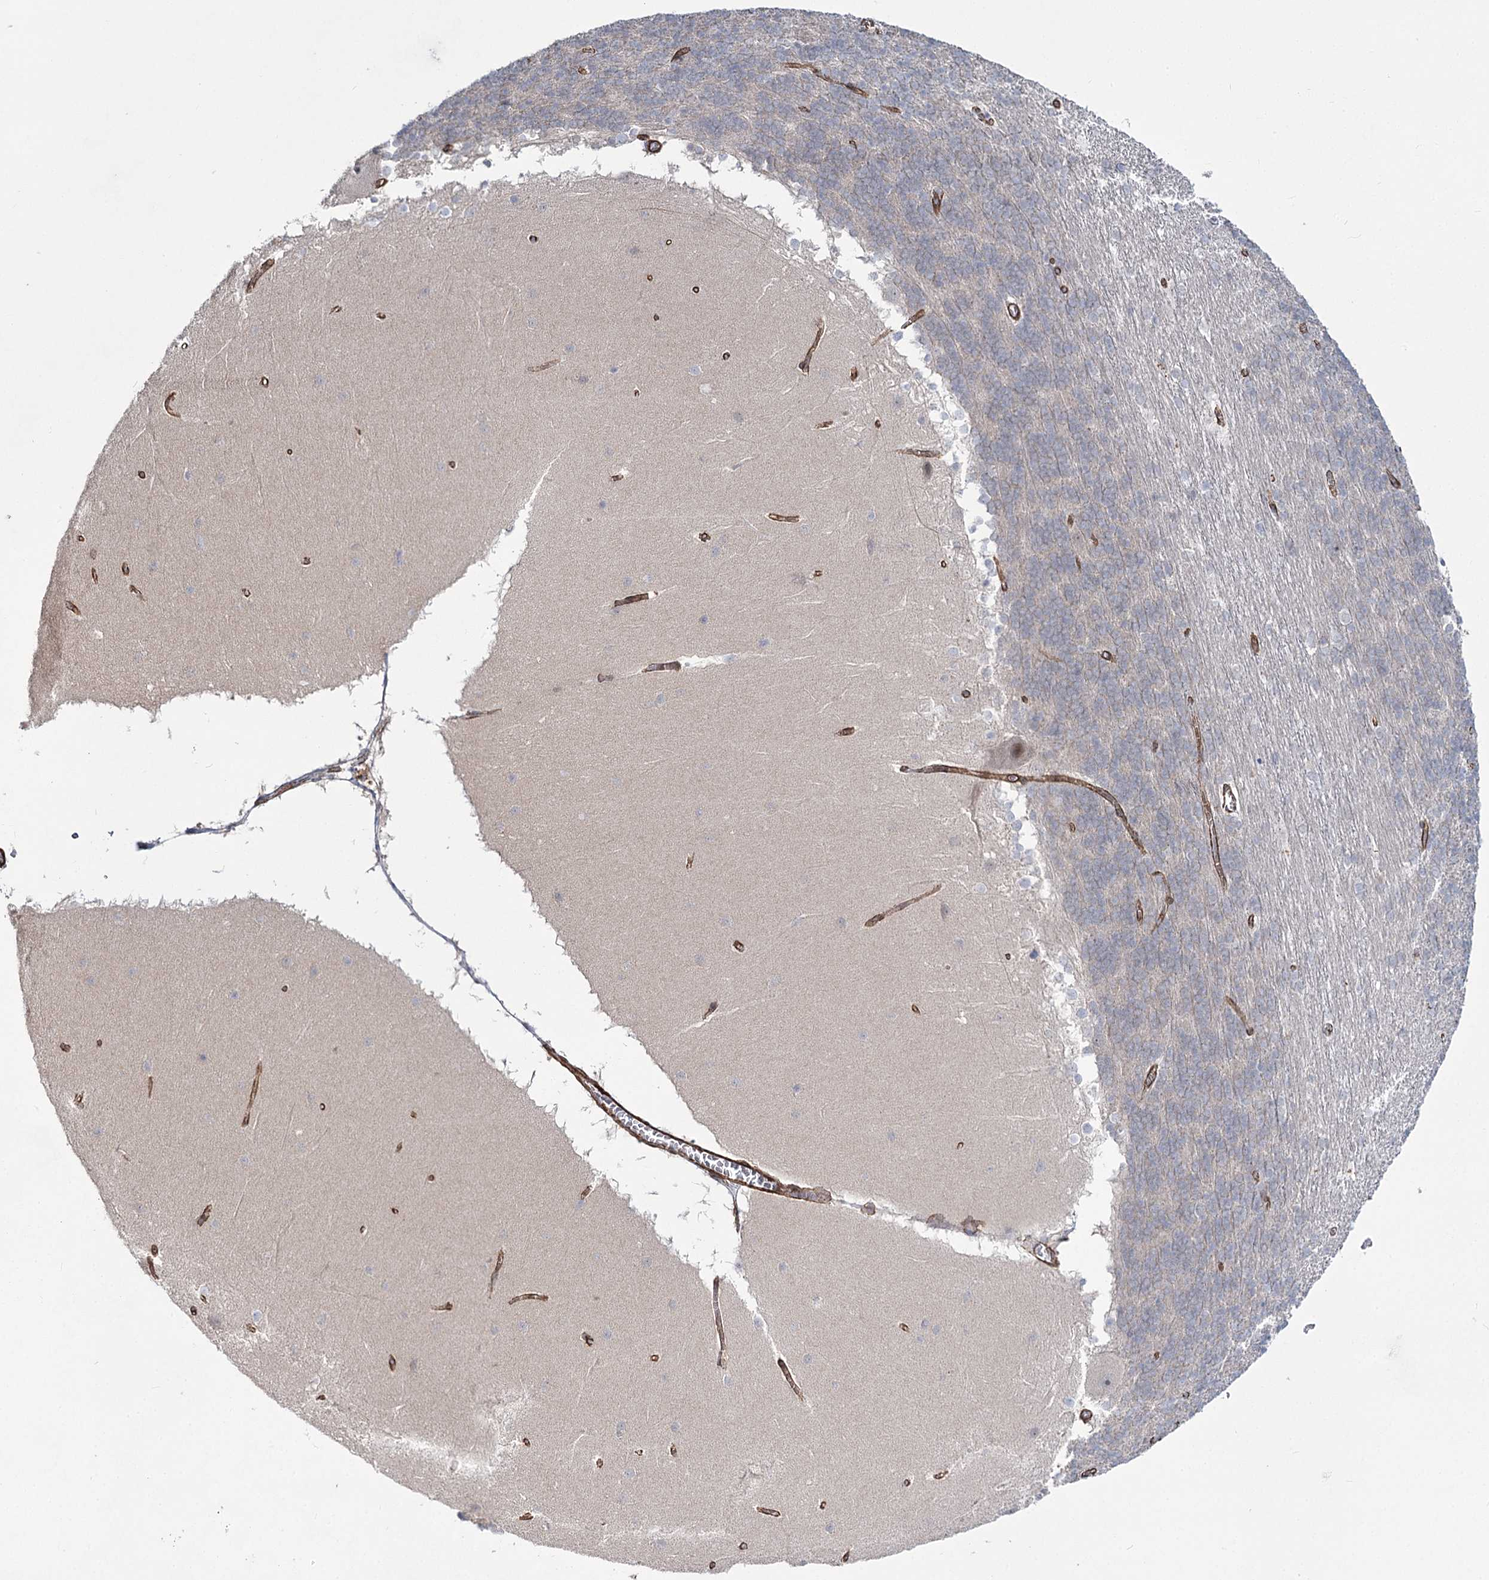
{"staining": {"intensity": "negative", "quantity": "none", "location": "none"}, "tissue": "cerebellum", "cell_type": "Cells in granular layer", "image_type": "normal", "snomed": [{"axis": "morphology", "description": "Normal tissue, NOS"}, {"axis": "topography", "description": "Cerebellum"}], "caption": "A high-resolution image shows immunohistochemistry (IHC) staining of normal cerebellum, which reveals no significant staining in cells in granular layer.", "gene": "CWF19L1", "patient": {"sex": "female", "age": 19}}